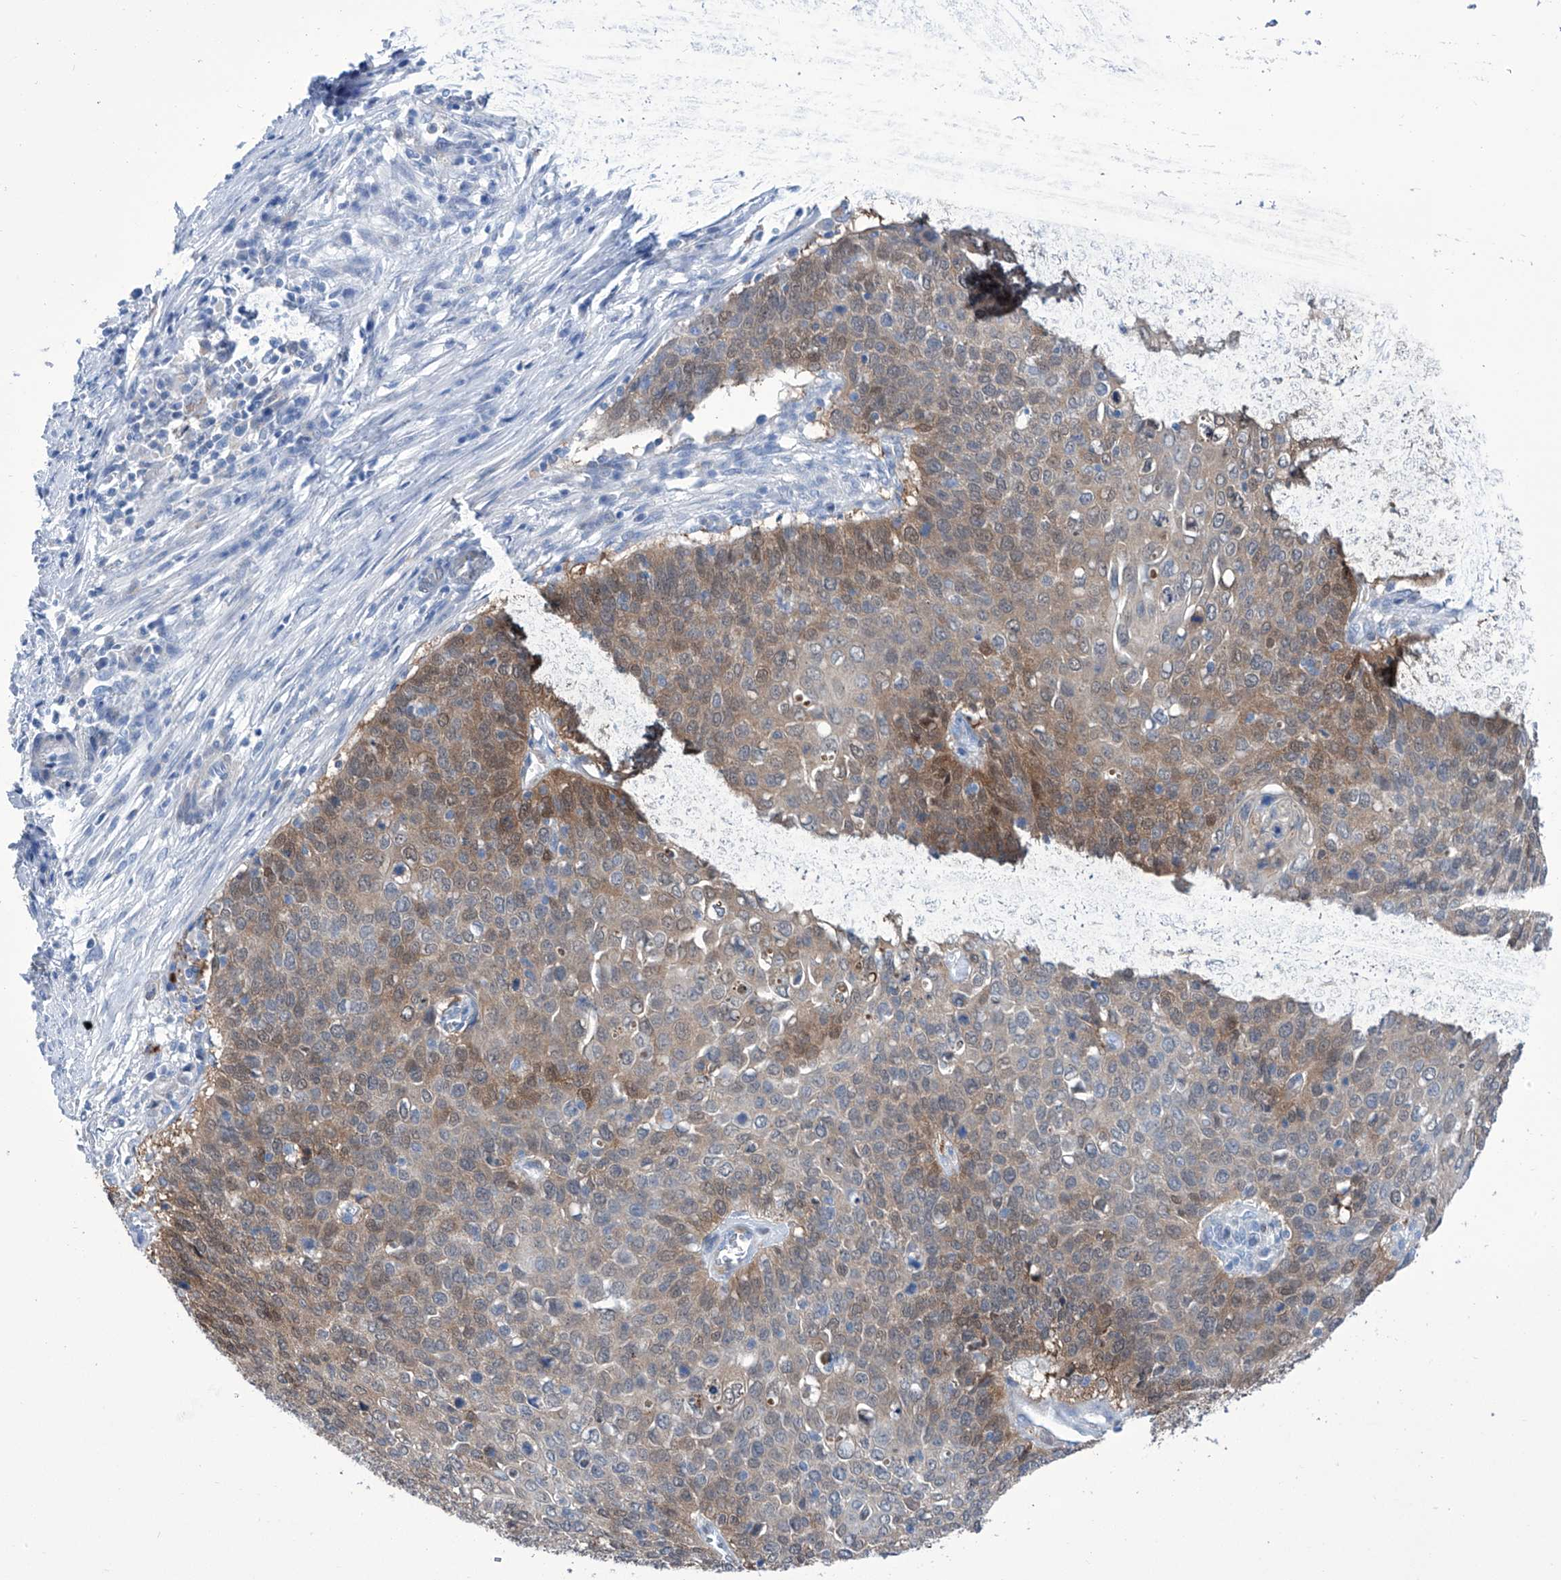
{"staining": {"intensity": "moderate", "quantity": ">75%", "location": "cytoplasmic/membranous"}, "tissue": "cervical cancer", "cell_type": "Tumor cells", "image_type": "cancer", "snomed": [{"axis": "morphology", "description": "Squamous cell carcinoma, NOS"}, {"axis": "topography", "description": "Cervix"}], "caption": "Brown immunohistochemical staining in squamous cell carcinoma (cervical) demonstrates moderate cytoplasmic/membranous staining in about >75% of tumor cells.", "gene": "IMPA2", "patient": {"sex": "female", "age": 39}}